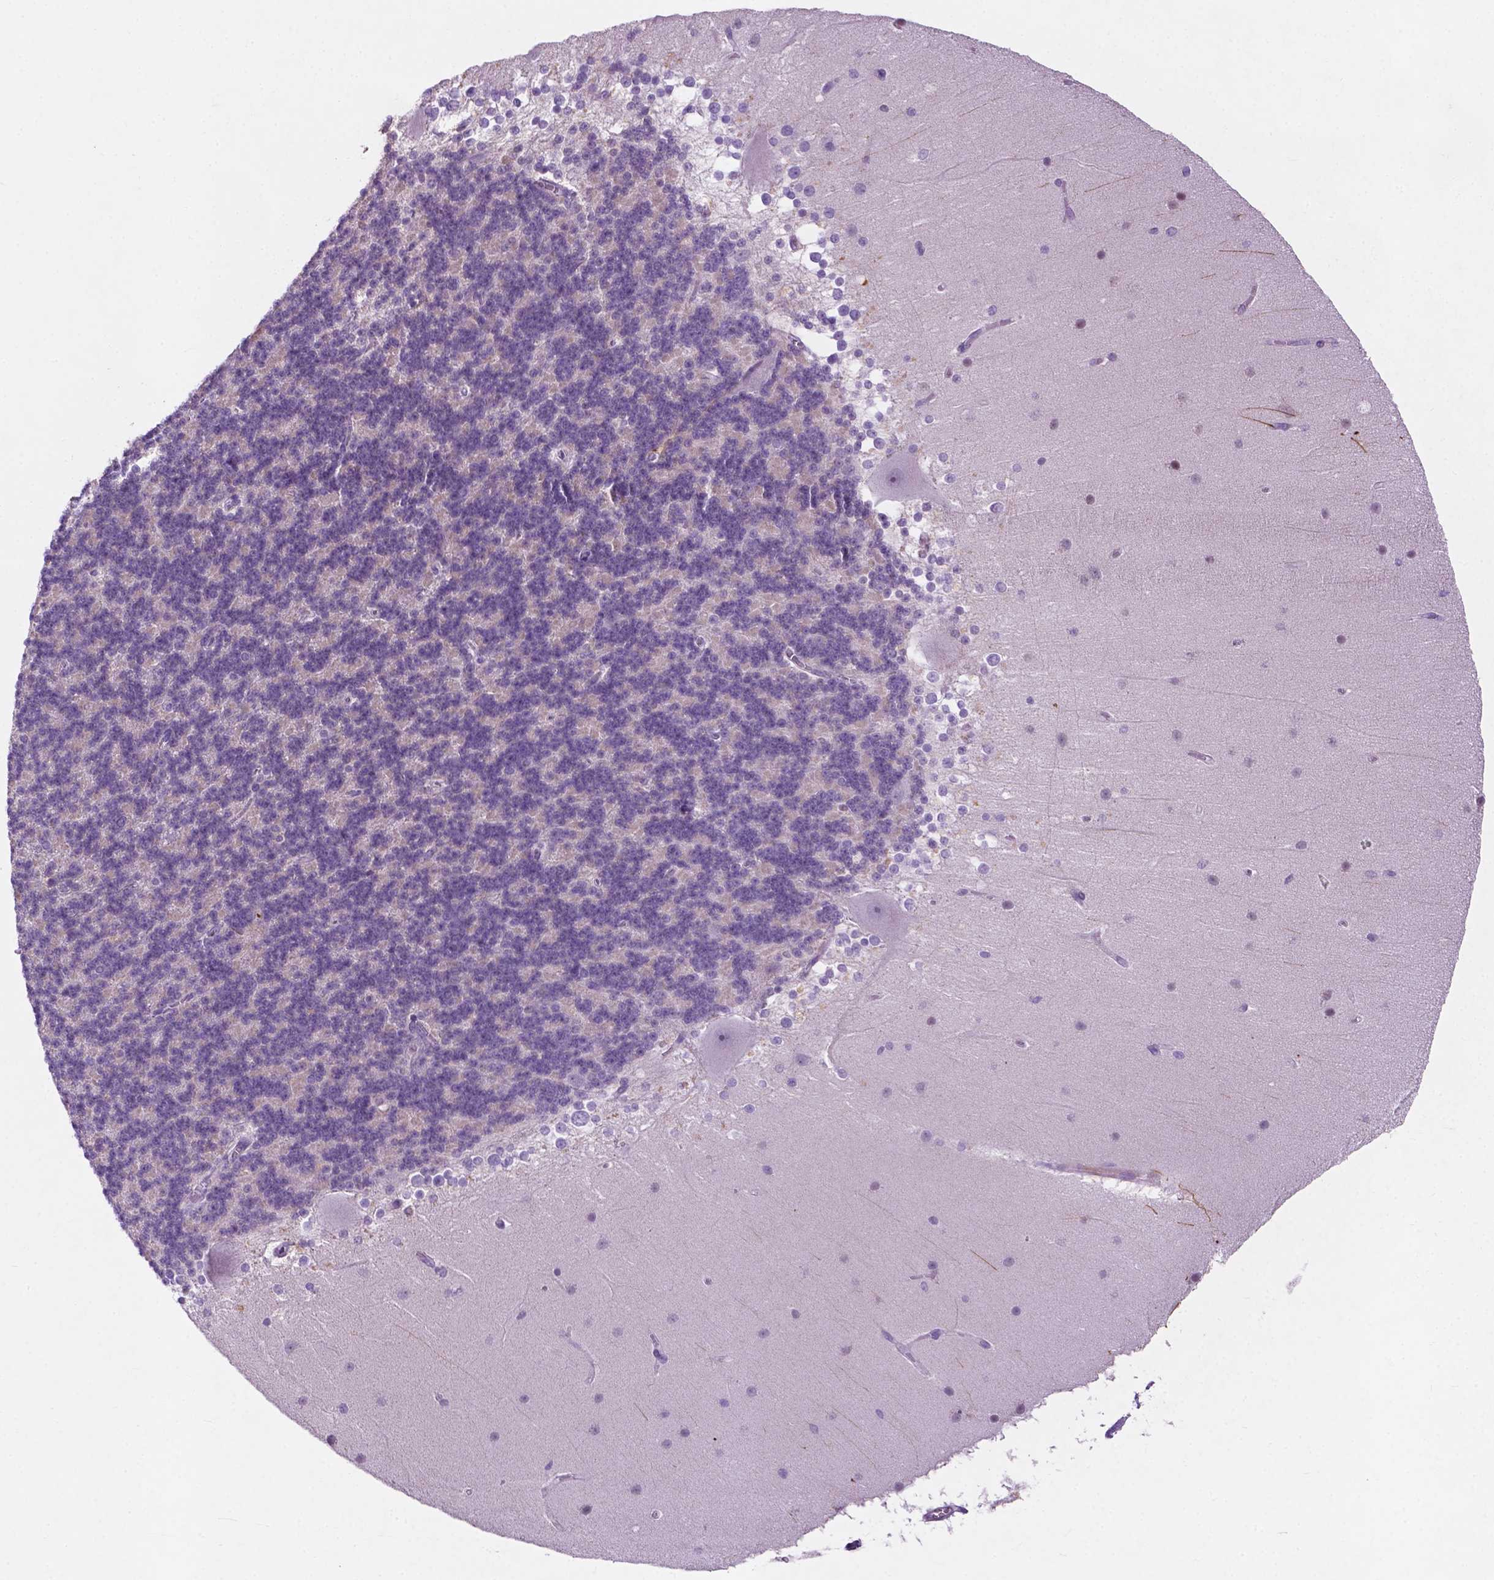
{"staining": {"intensity": "negative", "quantity": "none", "location": "none"}, "tissue": "cerebellum", "cell_type": "Cells in granular layer", "image_type": "normal", "snomed": [{"axis": "morphology", "description": "Normal tissue, NOS"}, {"axis": "topography", "description": "Cerebellum"}], "caption": "The IHC micrograph has no significant positivity in cells in granular layer of cerebellum. Brightfield microscopy of IHC stained with DAB (brown) and hematoxylin (blue), captured at high magnification.", "gene": "ASPG", "patient": {"sex": "female", "age": 19}}